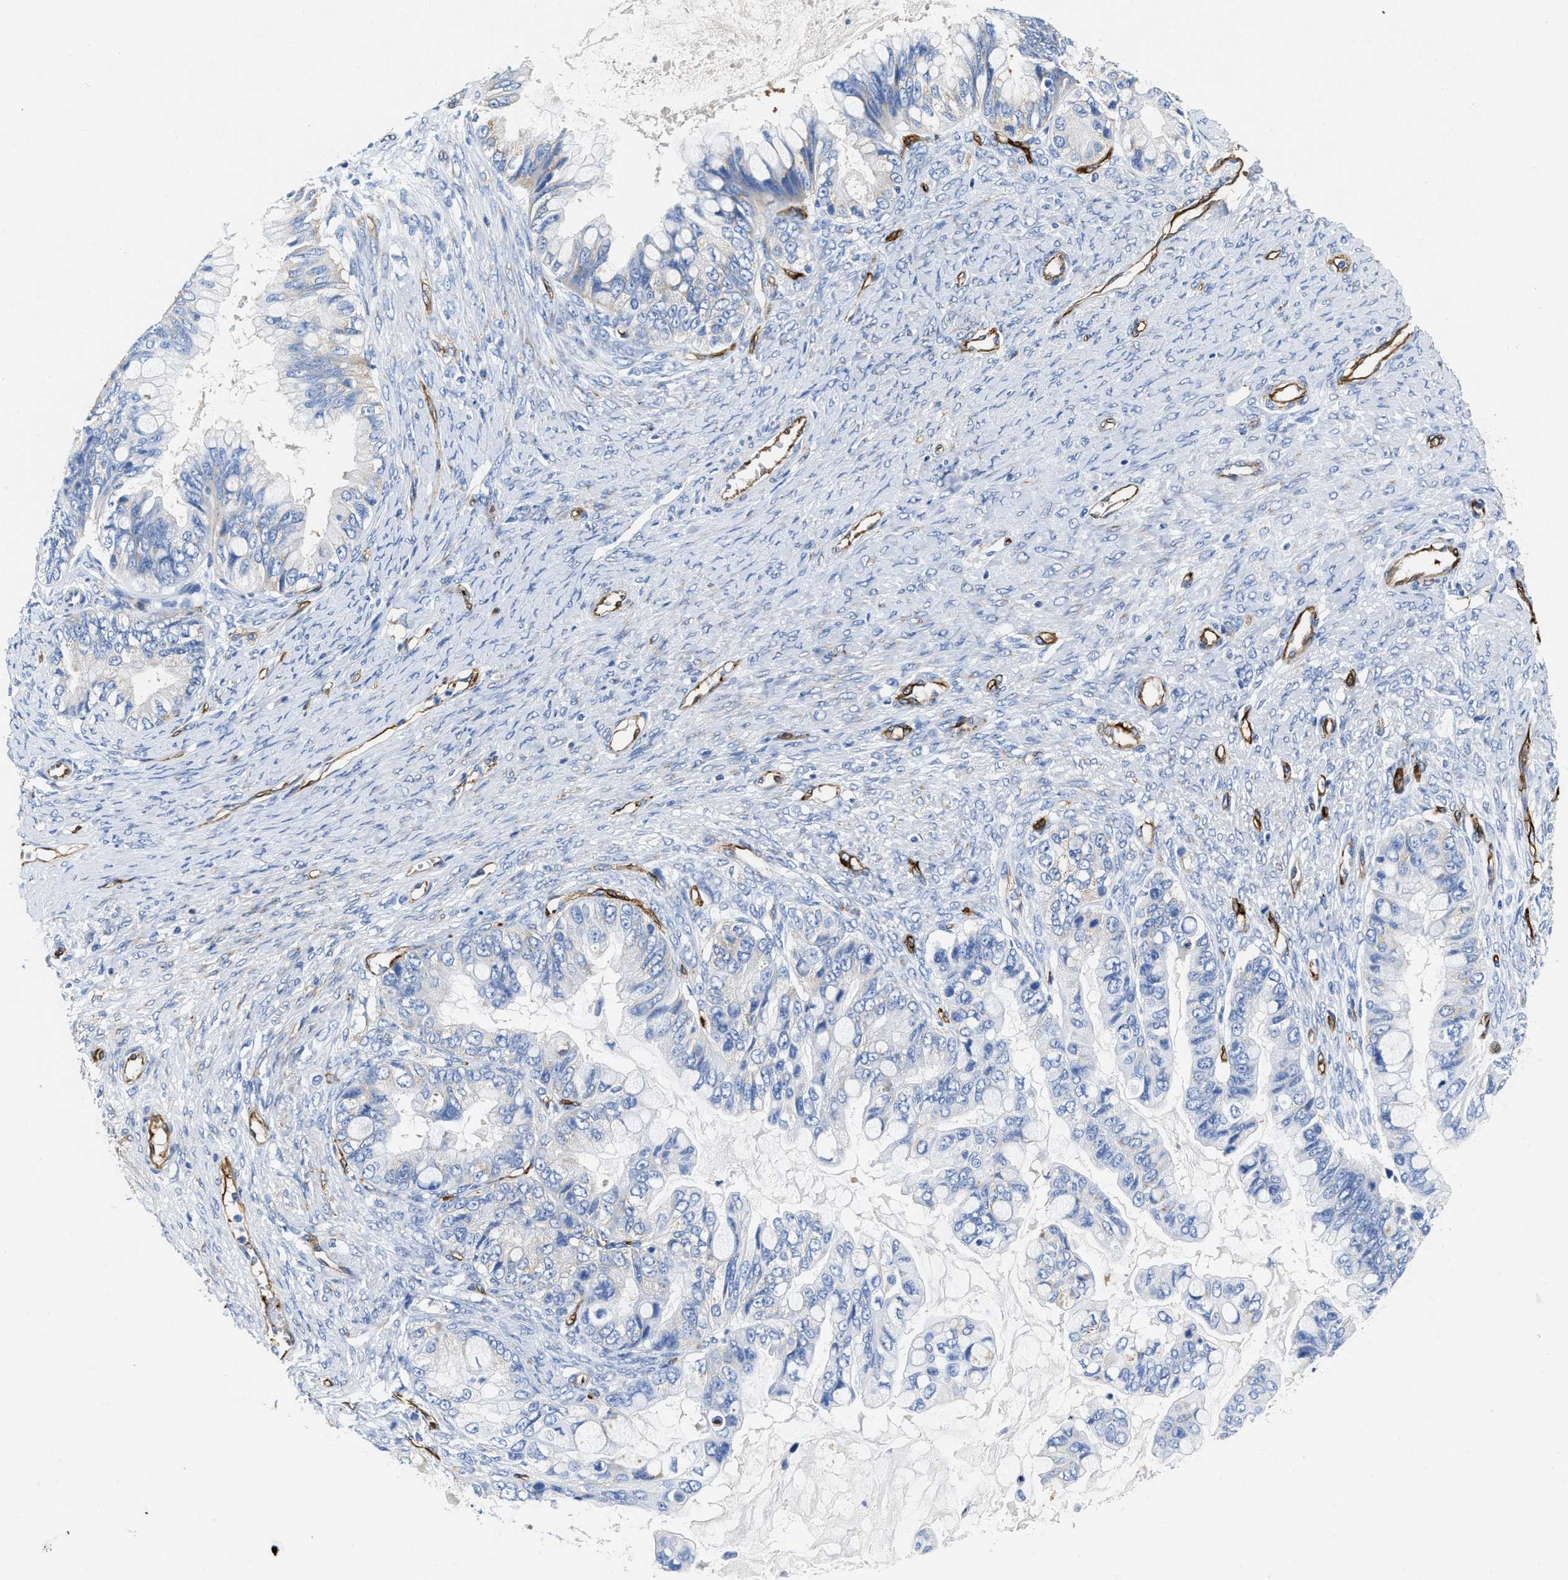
{"staining": {"intensity": "negative", "quantity": "none", "location": "none"}, "tissue": "ovarian cancer", "cell_type": "Tumor cells", "image_type": "cancer", "snomed": [{"axis": "morphology", "description": "Cystadenocarcinoma, mucinous, NOS"}, {"axis": "topography", "description": "Ovary"}], "caption": "Tumor cells are negative for brown protein staining in mucinous cystadenocarcinoma (ovarian).", "gene": "TVP23B", "patient": {"sex": "female", "age": 80}}